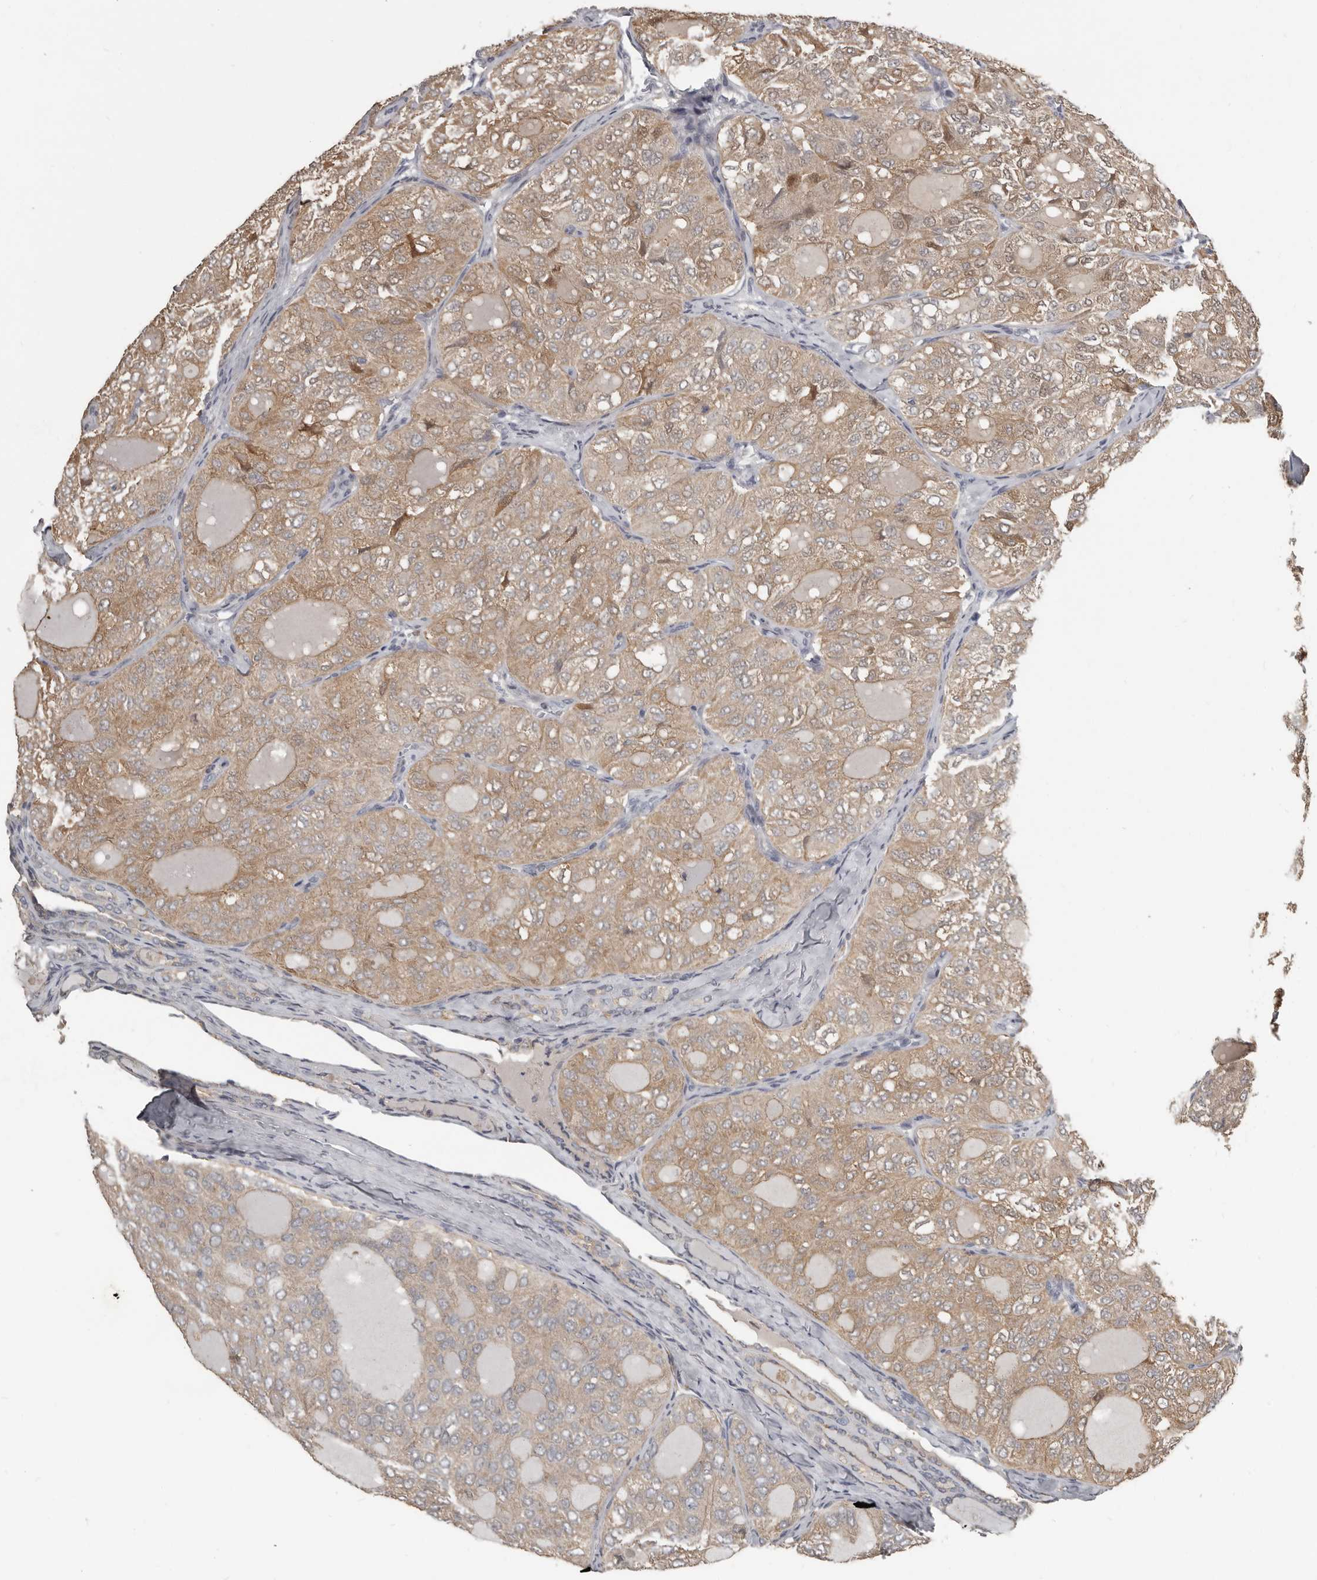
{"staining": {"intensity": "moderate", "quantity": ">75%", "location": "cytoplasmic/membranous"}, "tissue": "thyroid cancer", "cell_type": "Tumor cells", "image_type": "cancer", "snomed": [{"axis": "morphology", "description": "Follicular adenoma carcinoma, NOS"}, {"axis": "topography", "description": "Thyroid gland"}], "caption": "Immunohistochemistry photomicrograph of thyroid cancer stained for a protein (brown), which demonstrates medium levels of moderate cytoplasmic/membranous staining in about >75% of tumor cells.", "gene": "KCNJ8", "patient": {"sex": "male", "age": 75}}